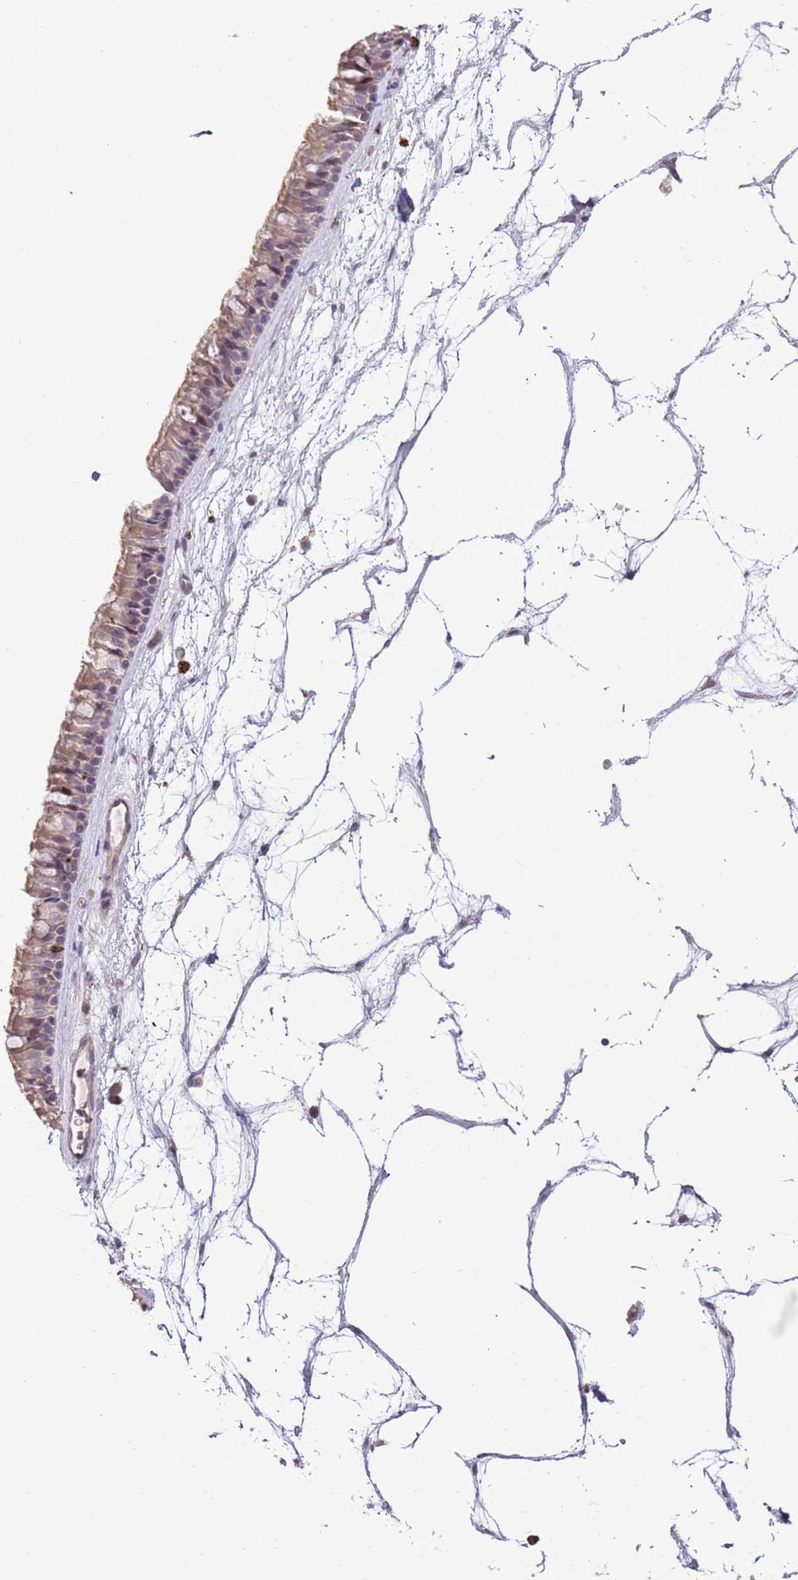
{"staining": {"intensity": "weak", "quantity": ">75%", "location": "cytoplasmic/membranous"}, "tissue": "nasopharynx", "cell_type": "Respiratory epithelial cells", "image_type": "normal", "snomed": [{"axis": "morphology", "description": "Normal tissue, NOS"}, {"axis": "topography", "description": "Nasopharynx"}], "caption": "The image demonstrates staining of benign nasopharynx, revealing weak cytoplasmic/membranous protein staining (brown color) within respiratory epithelial cells.", "gene": "P2RY13", "patient": {"sex": "male", "age": 64}}